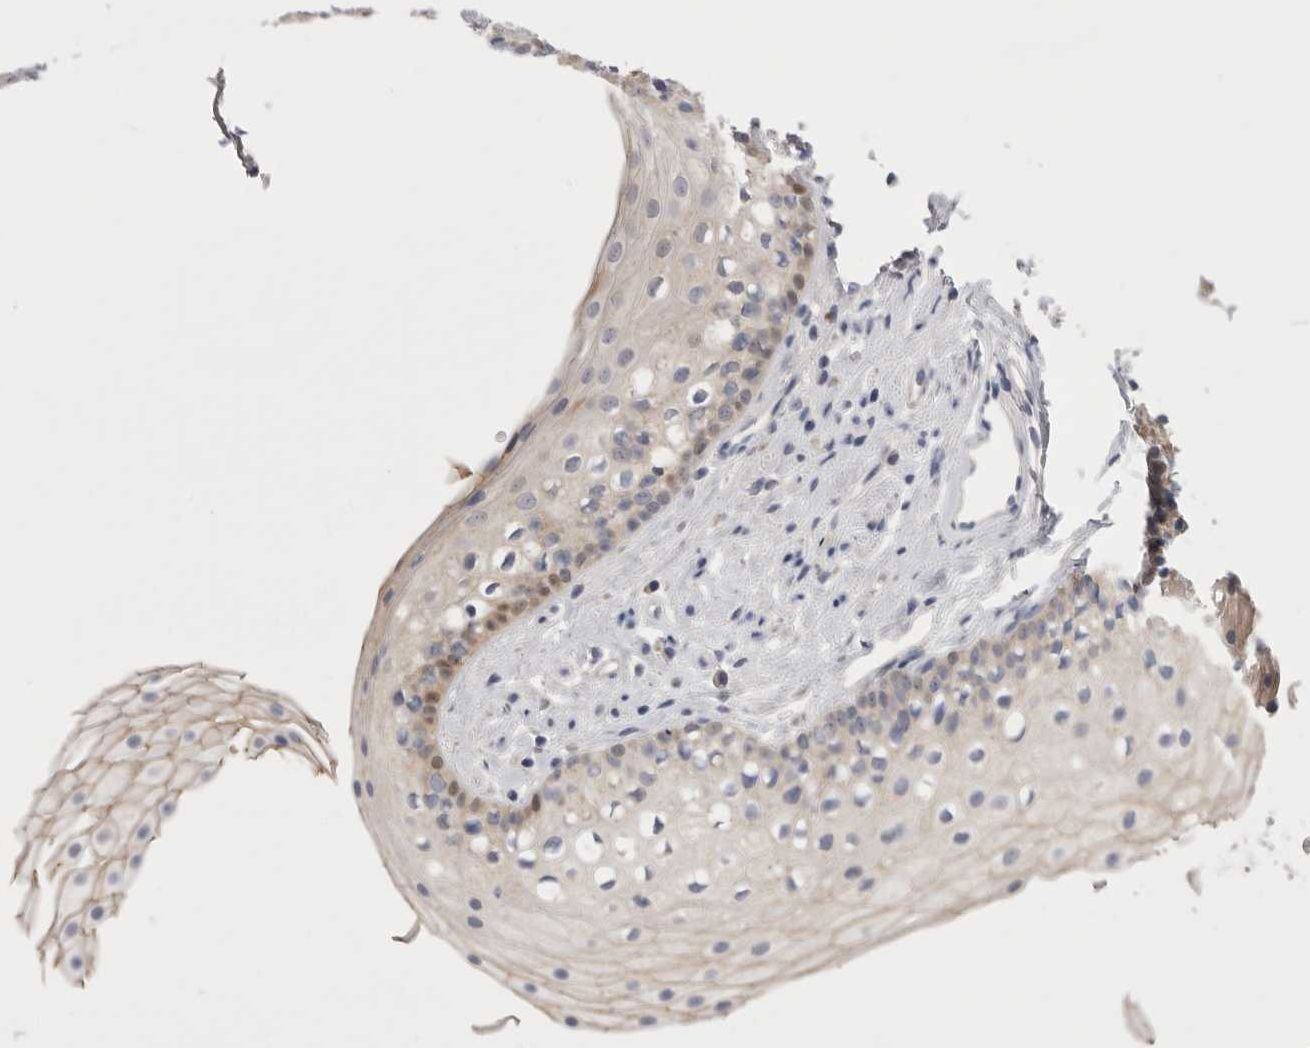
{"staining": {"intensity": "weak", "quantity": "<25%", "location": "cytoplasmic/membranous"}, "tissue": "oral mucosa", "cell_type": "Squamous epithelial cells", "image_type": "normal", "snomed": [{"axis": "morphology", "description": "Normal tissue, NOS"}, {"axis": "topography", "description": "Oral tissue"}], "caption": "There is no significant expression in squamous epithelial cells of oral mucosa. Nuclei are stained in blue.", "gene": "CCDC126", "patient": {"sex": "male", "age": 28}}